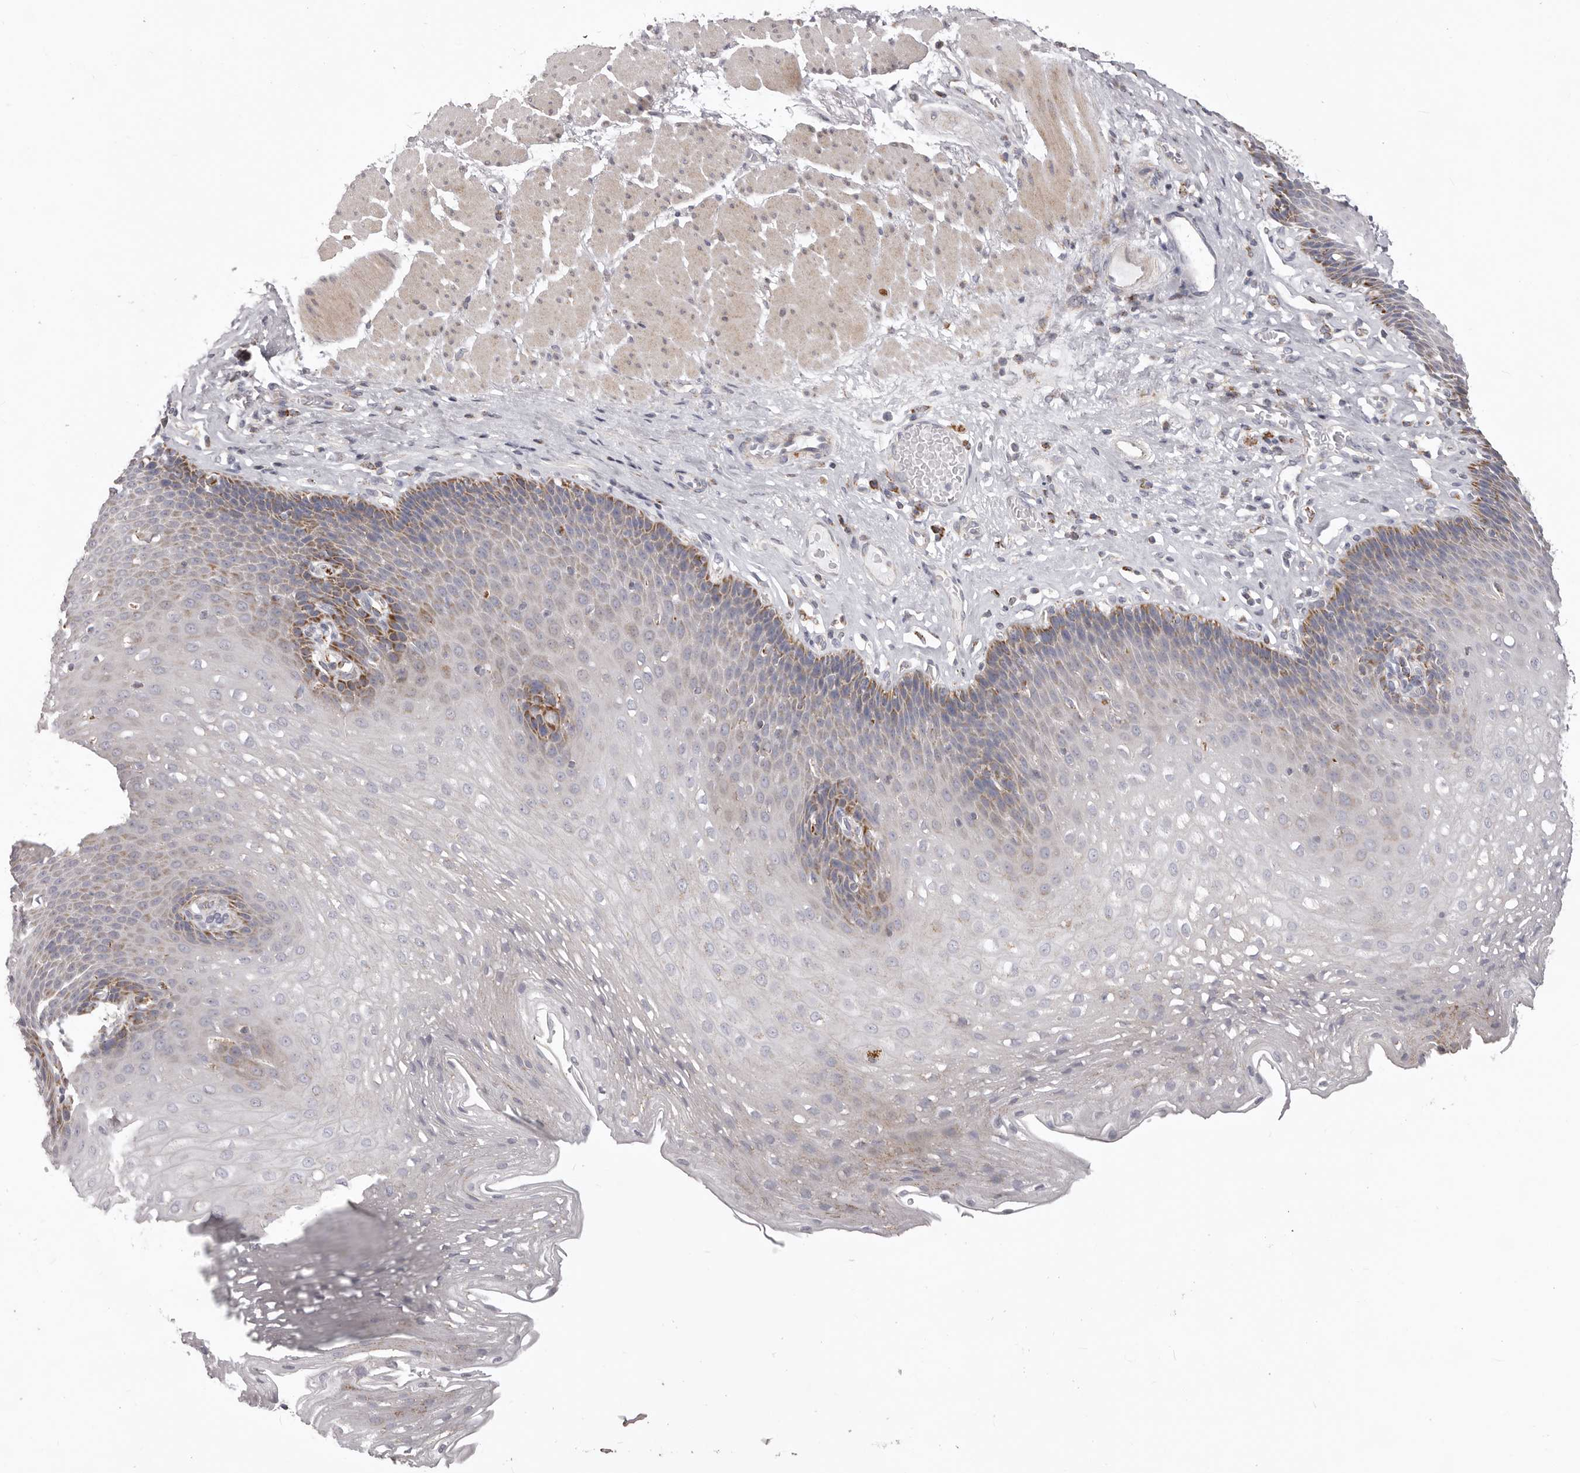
{"staining": {"intensity": "moderate", "quantity": "<25%", "location": "cytoplasmic/membranous"}, "tissue": "esophagus", "cell_type": "Squamous epithelial cells", "image_type": "normal", "snomed": [{"axis": "morphology", "description": "Normal tissue, NOS"}, {"axis": "topography", "description": "Esophagus"}], "caption": "Protein expression analysis of unremarkable esophagus reveals moderate cytoplasmic/membranous expression in about <25% of squamous epithelial cells. The staining was performed using DAB (3,3'-diaminobenzidine), with brown indicating positive protein expression. Nuclei are stained blue with hematoxylin.", "gene": "PRMT2", "patient": {"sex": "female", "age": 66}}